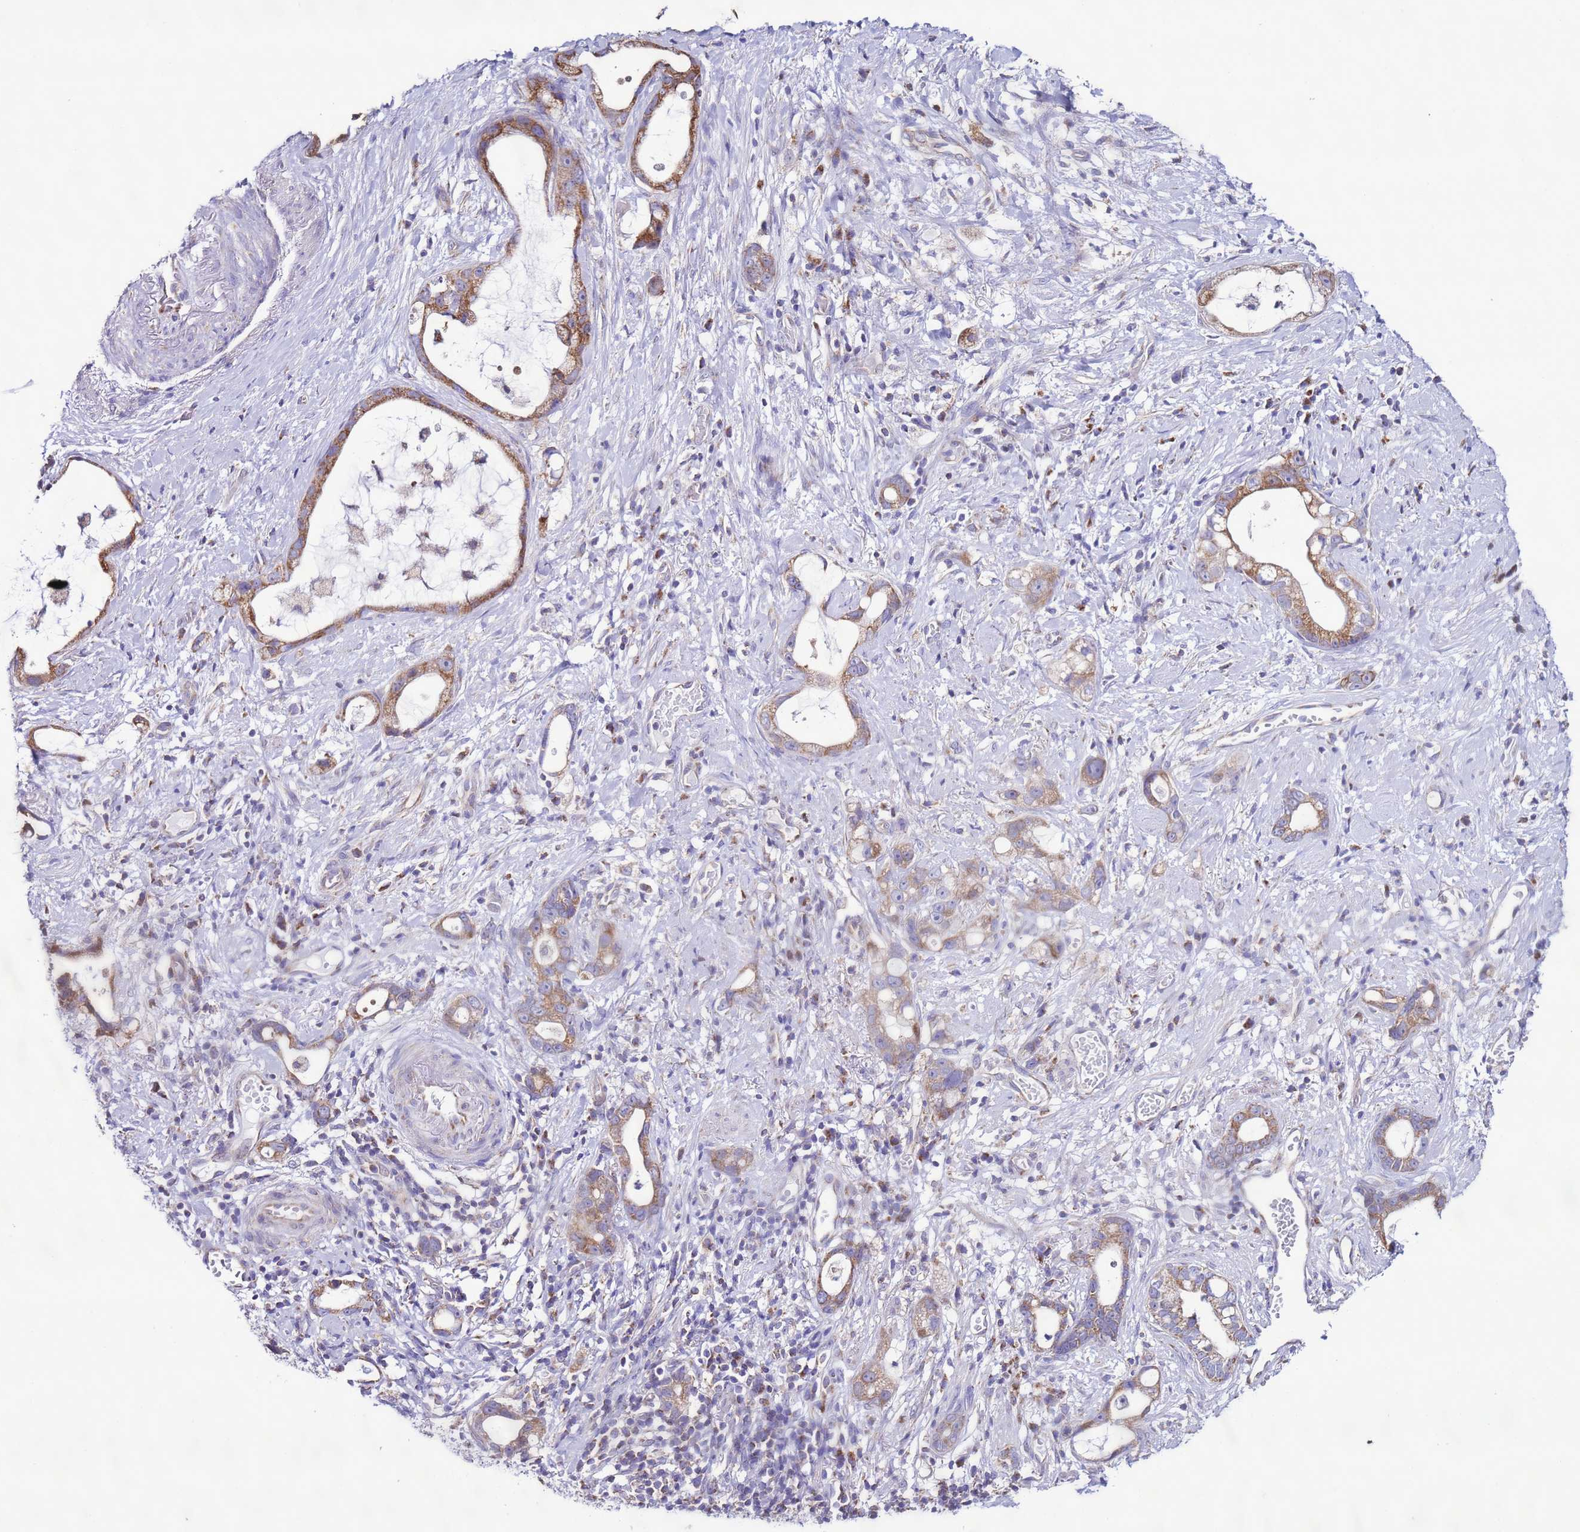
{"staining": {"intensity": "moderate", "quantity": ">75%", "location": "cytoplasmic/membranous"}, "tissue": "stomach cancer", "cell_type": "Tumor cells", "image_type": "cancer", "snomed": [{"axis": "morphology", "description": "Adenocarcinoma, NOS"}, {"axis": "topography", "description": "Stomach"}], "caption": "This is a histology image of IHC staining of adenocarcinoma (stomach), which shows moderate staining in the cytoplasmic/membranous of tumor cells.", "gene": "AHI1", "patient": {"sex": "male", "age": 55}}